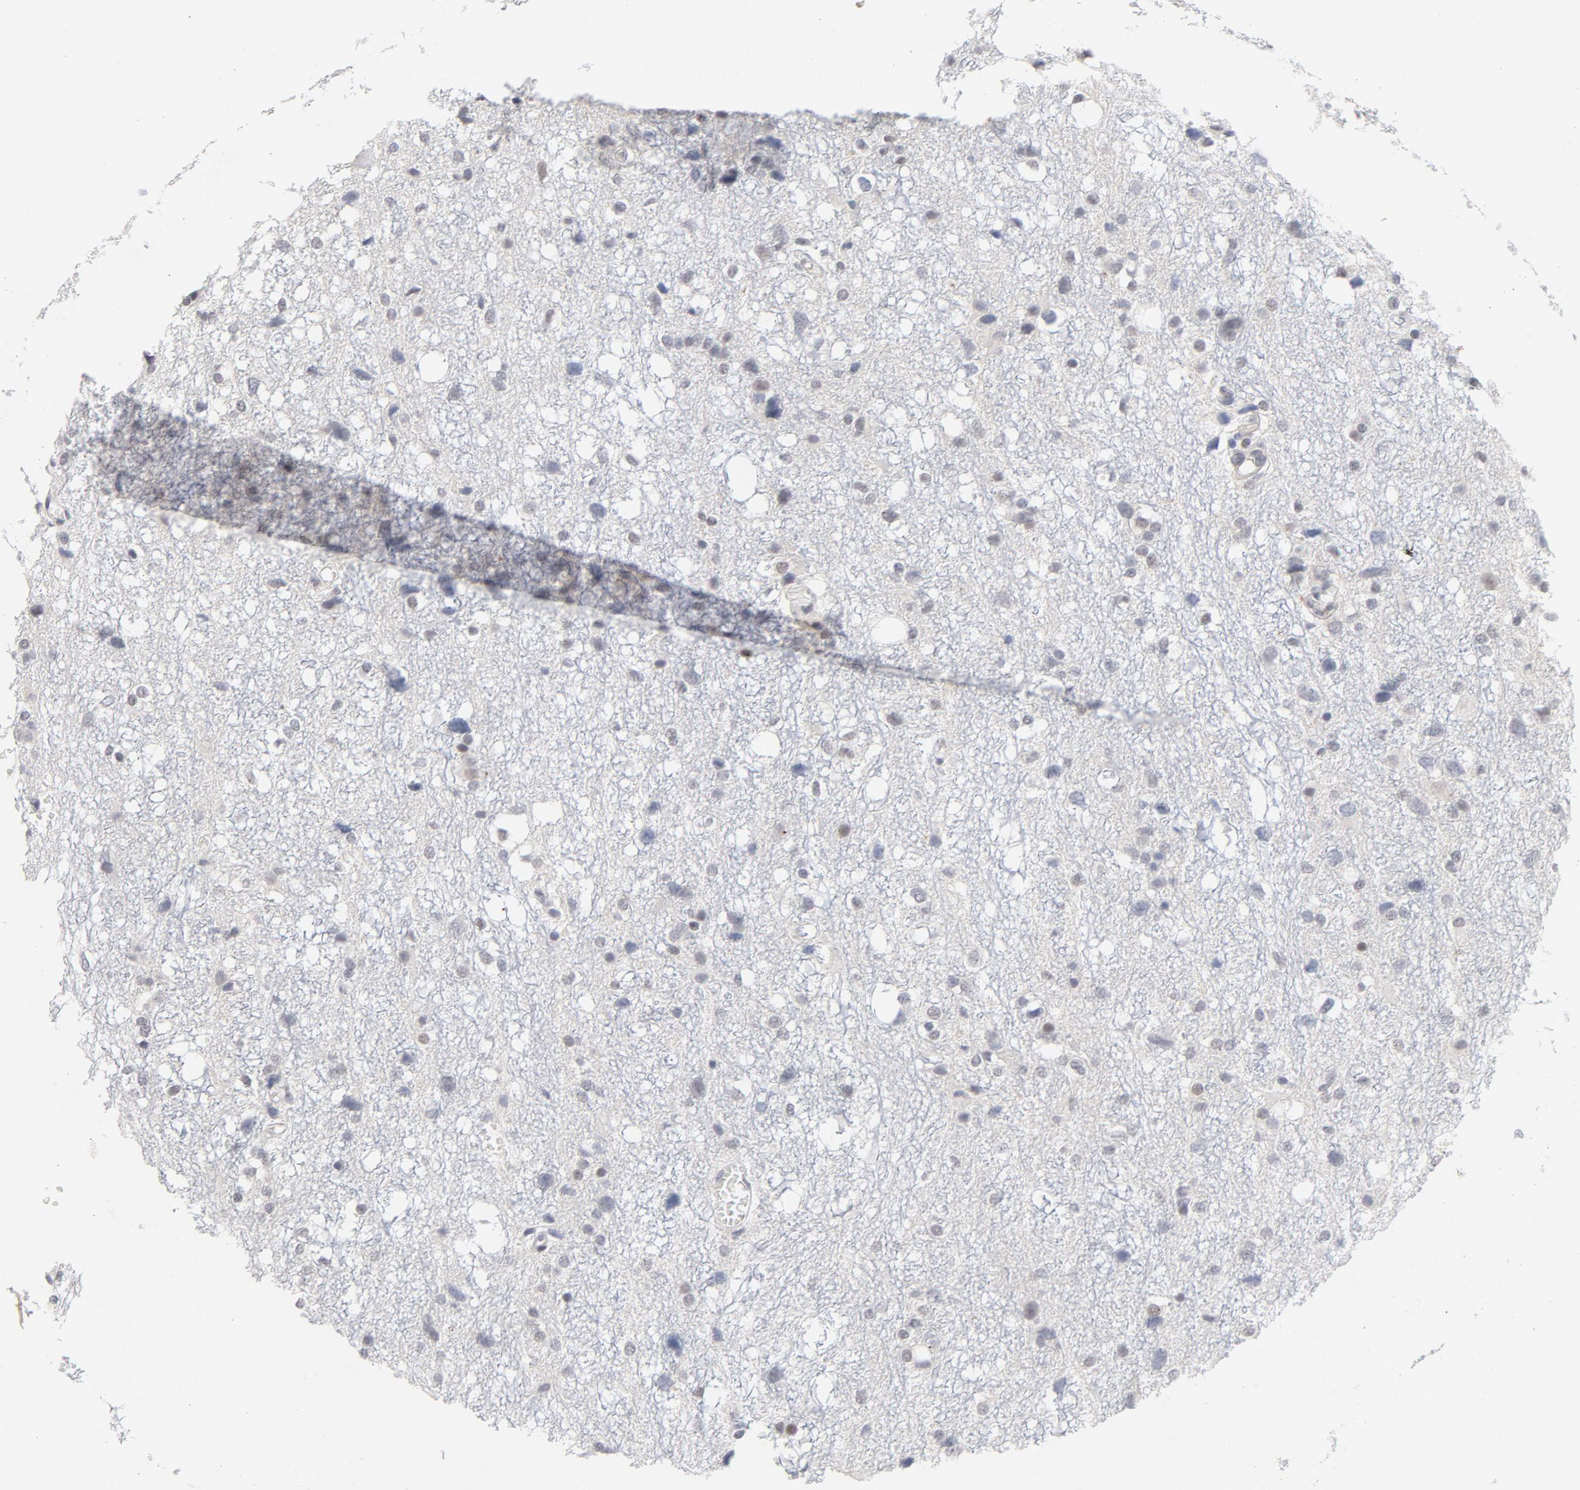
{"staining": {"intensity": "moderate", "quantity": "<25%", "location": "nuclear"}, "tissue": "glioma", "cell_type": "Tumor cells", "image_type": "cancer", "snomed": [{"axis": "morphology", "description": "Glioma, malignant, High grade"}, {"axis": "topography", "description": "Brain"}], "caption": "Immunohistochemical staining of glioma demonstrates low levels of moderate nuclear protein positivity in approximately <25% of tumor cells.", "gene": "NFIC", "patient": {"sex": "female", "age": 59}}